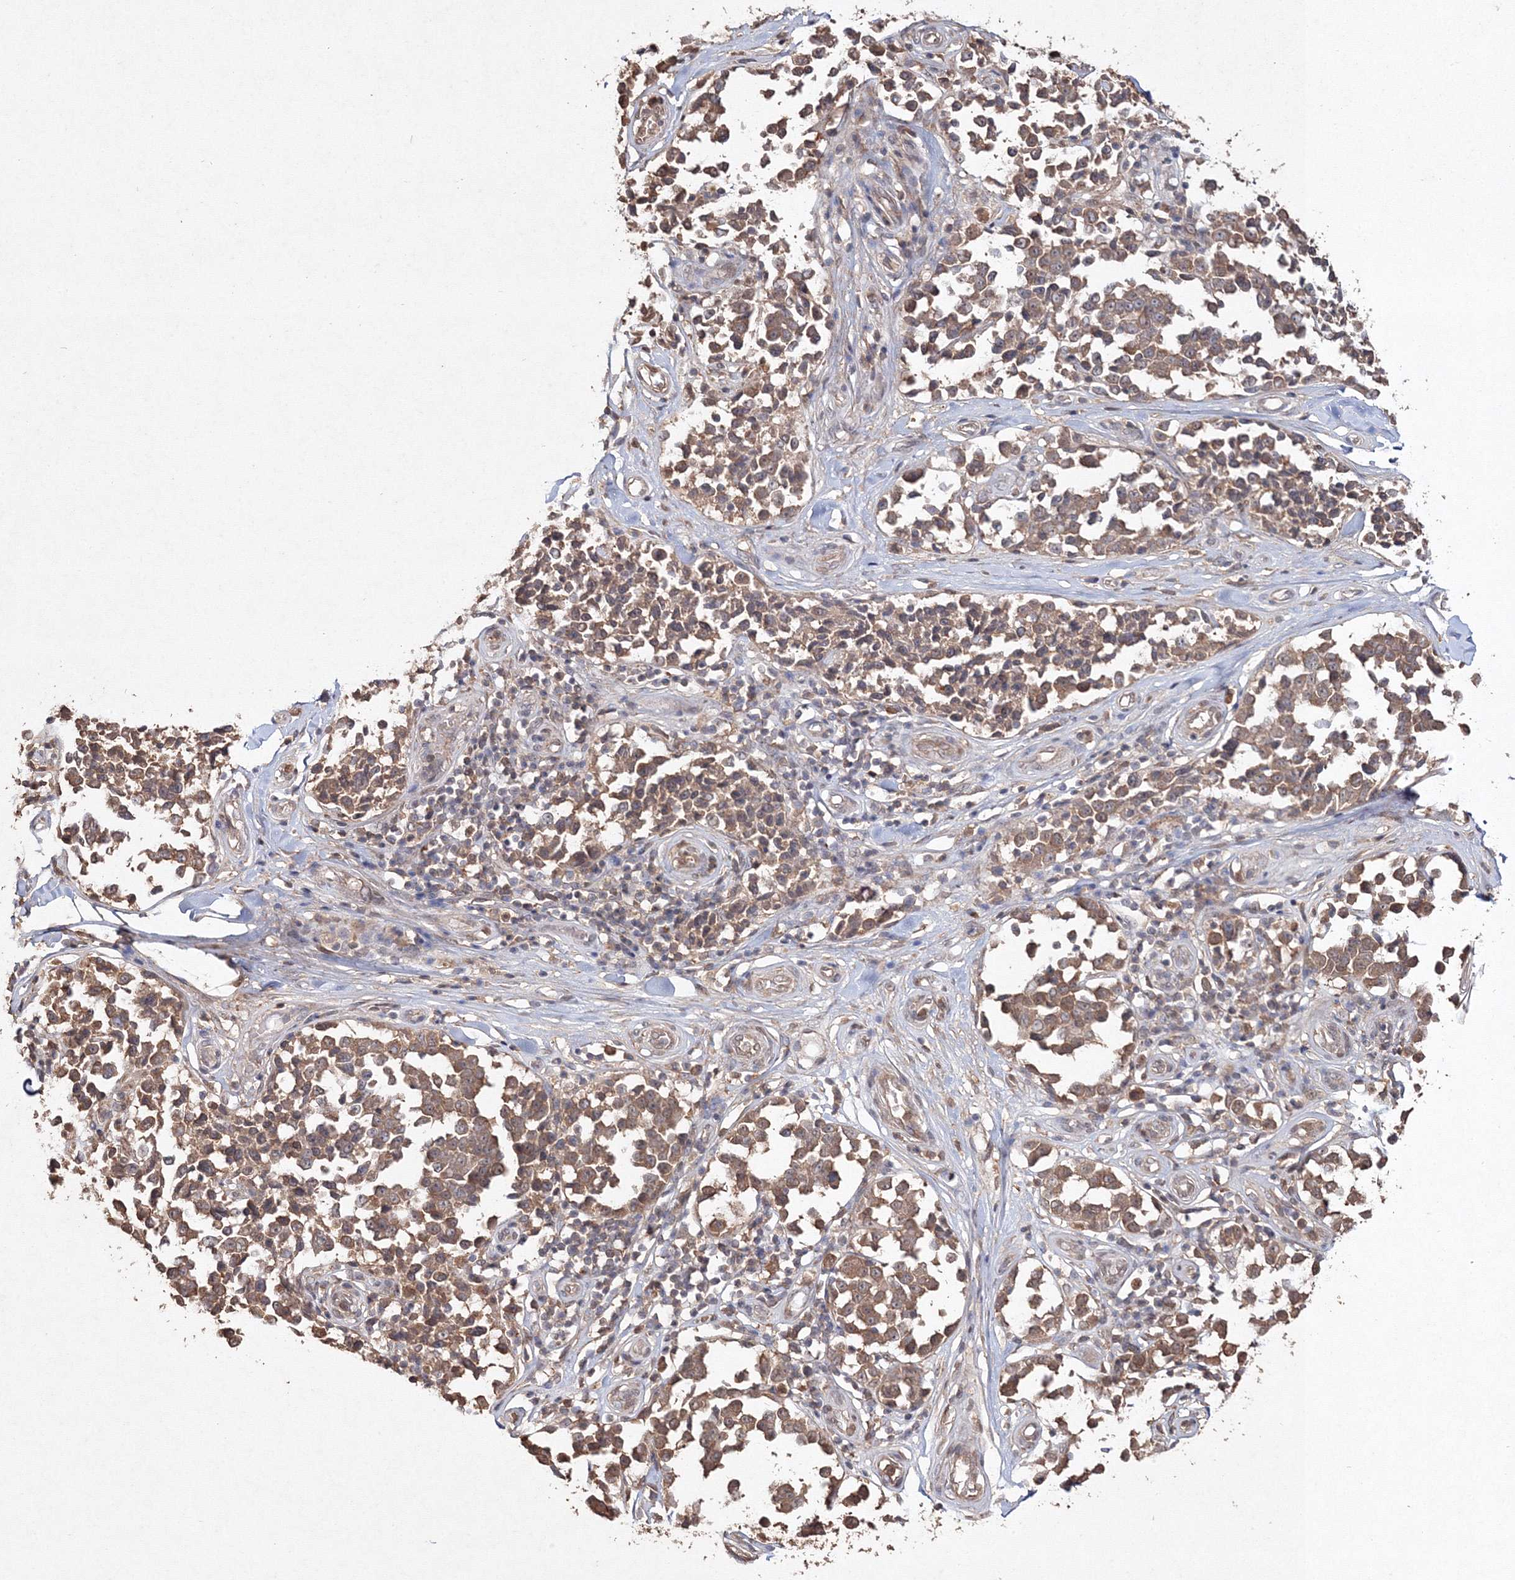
{"staining": {"intensity": "moderate", "quantity": ">75%", "location": "cytoplasmic/membranous"}, "tissue": "melanoma", "cell_type": "Tumor cells", "image_type": "cancer", "snomed": [{"axis": "morphology", "description": "Malignant melanoma, NOS"}, {"axis": "topography", "description": "Skin"}], "caption": "Protein expression analysis of human malignant melanoma reveals moderate cytoplasmic/membranous staining in approximately >75% of tumor cells. The protein of interest is stained brown, and the nuclei are stained in blue (DAB (3,3'-diaminobenzidine) IHC with brightfield microscopy, high magnification).", "gene": "S100A11", "patient": {"sex": "female", "age": 64}}